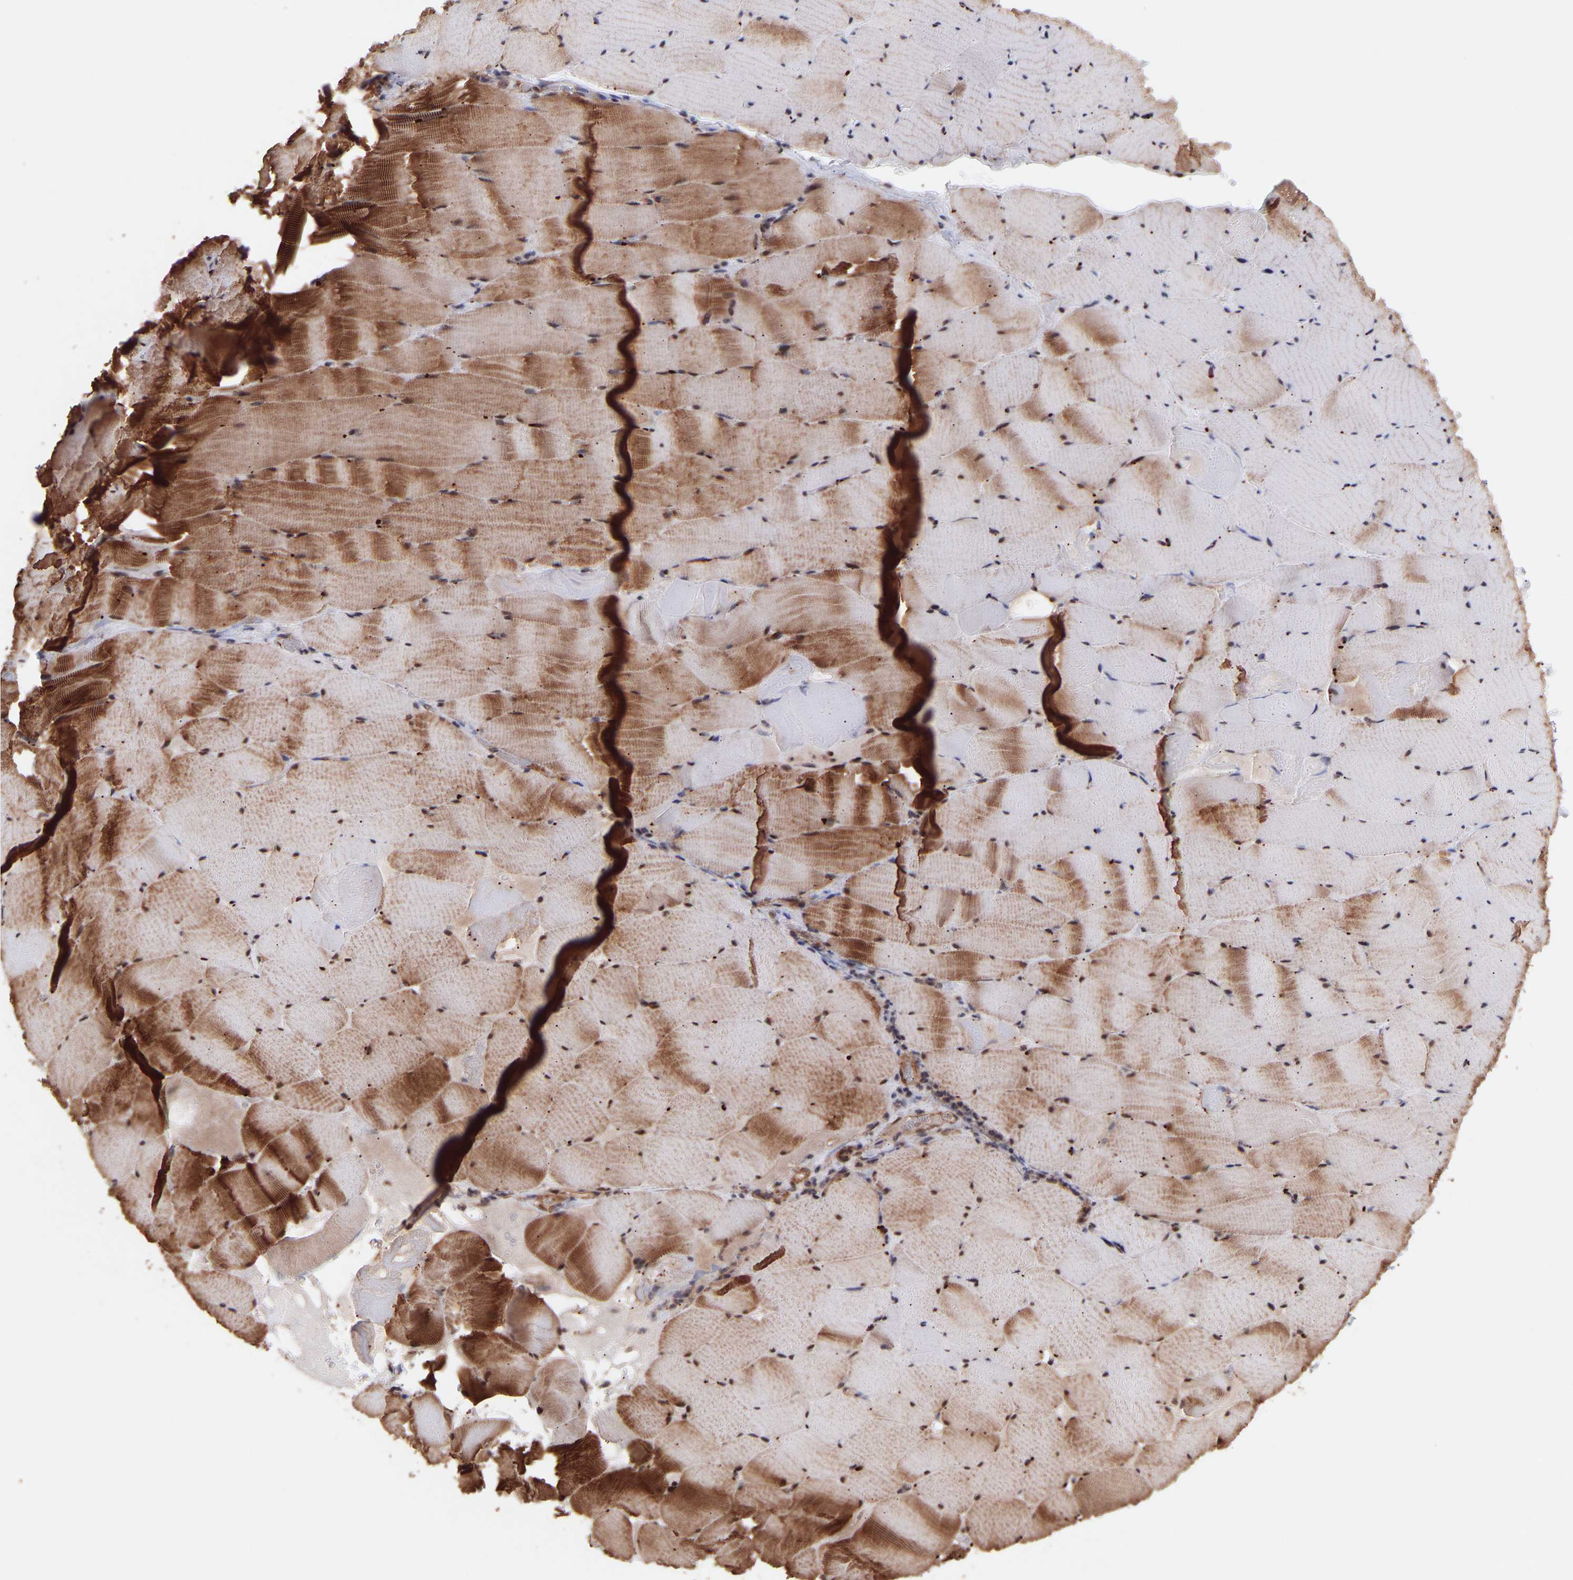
{"staining": {"intensity": "strong", "quantity": ">75%", "location": "cytoplasmic/membranous"}, "tissue": "skeletal muscle", "cell_type": "Myocytes", "image_type": "normal", "snomed": [{"axis": "morphology", "description": "Normal tissue, NOS"}, {"axis": "topography", "description": "Skeletal muscle"}], "caption": "This histopathology image displays unremarkable skeletal muscle stained with immunohistochemistry (IHC) to label a protein in brown. The cytoplasmic/membranous of myocytes show strong positivity for the protein. Nuclei are counter-stained blue.", "gene": "PDLIM5", "patient": {"sex": "male", "age": 62}}